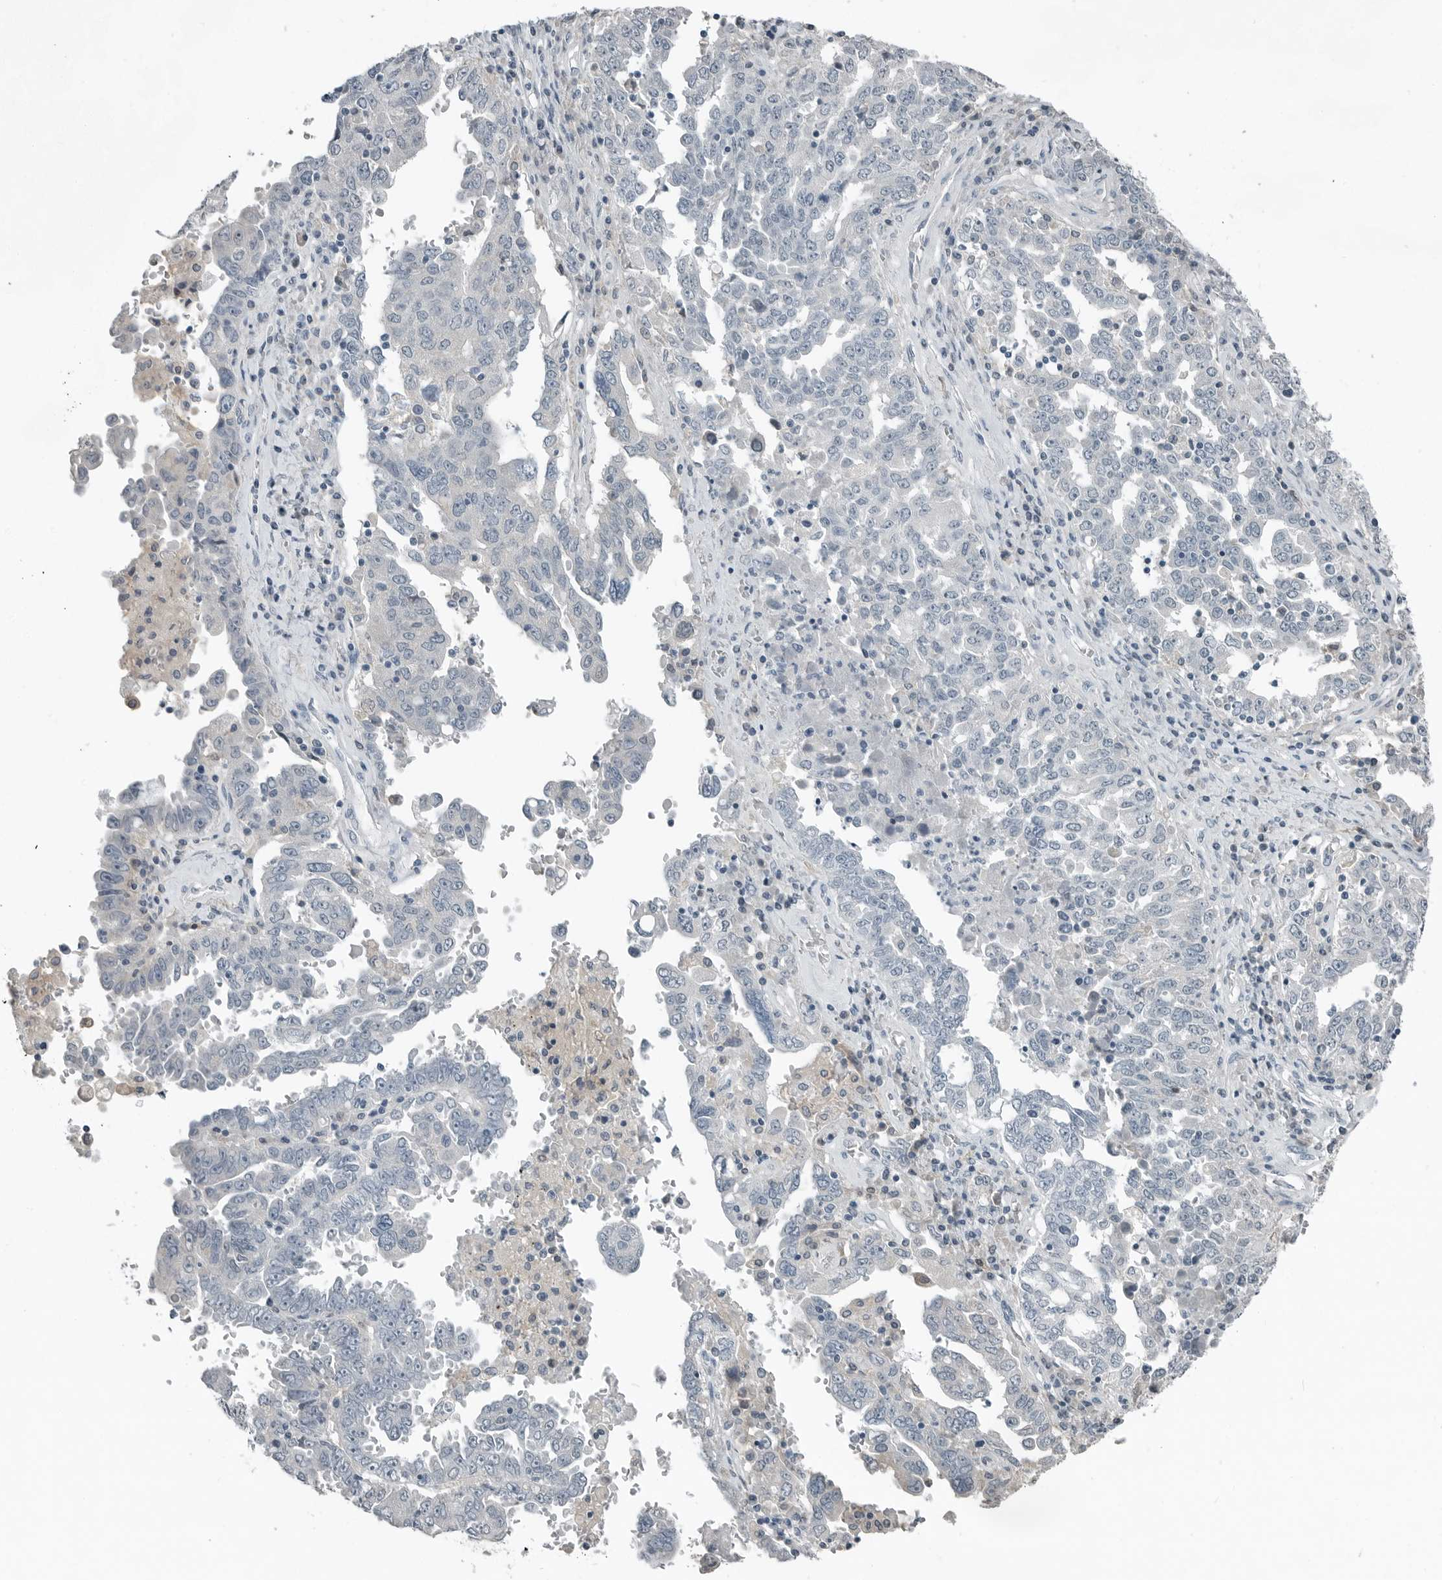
{"staining": {"intensity": "negative", "quantity": "none", "location": "none"}, "tissue": "ovarian cancer", "cell_type": "Tumor cells", "image_type": "cancer", "snomed": [{"axis": "morphology", "description": "Carcinoma, endometroid"}, {"axis": "topography", "description": "Ovary"}], "caption": "Endometroid carcinoma (ovarian) was stained to show a protein in brown. There is no significant positivity in tumor cells.", "gene": "KYAT1", "patient": {"sex": "female", "age": 62}}